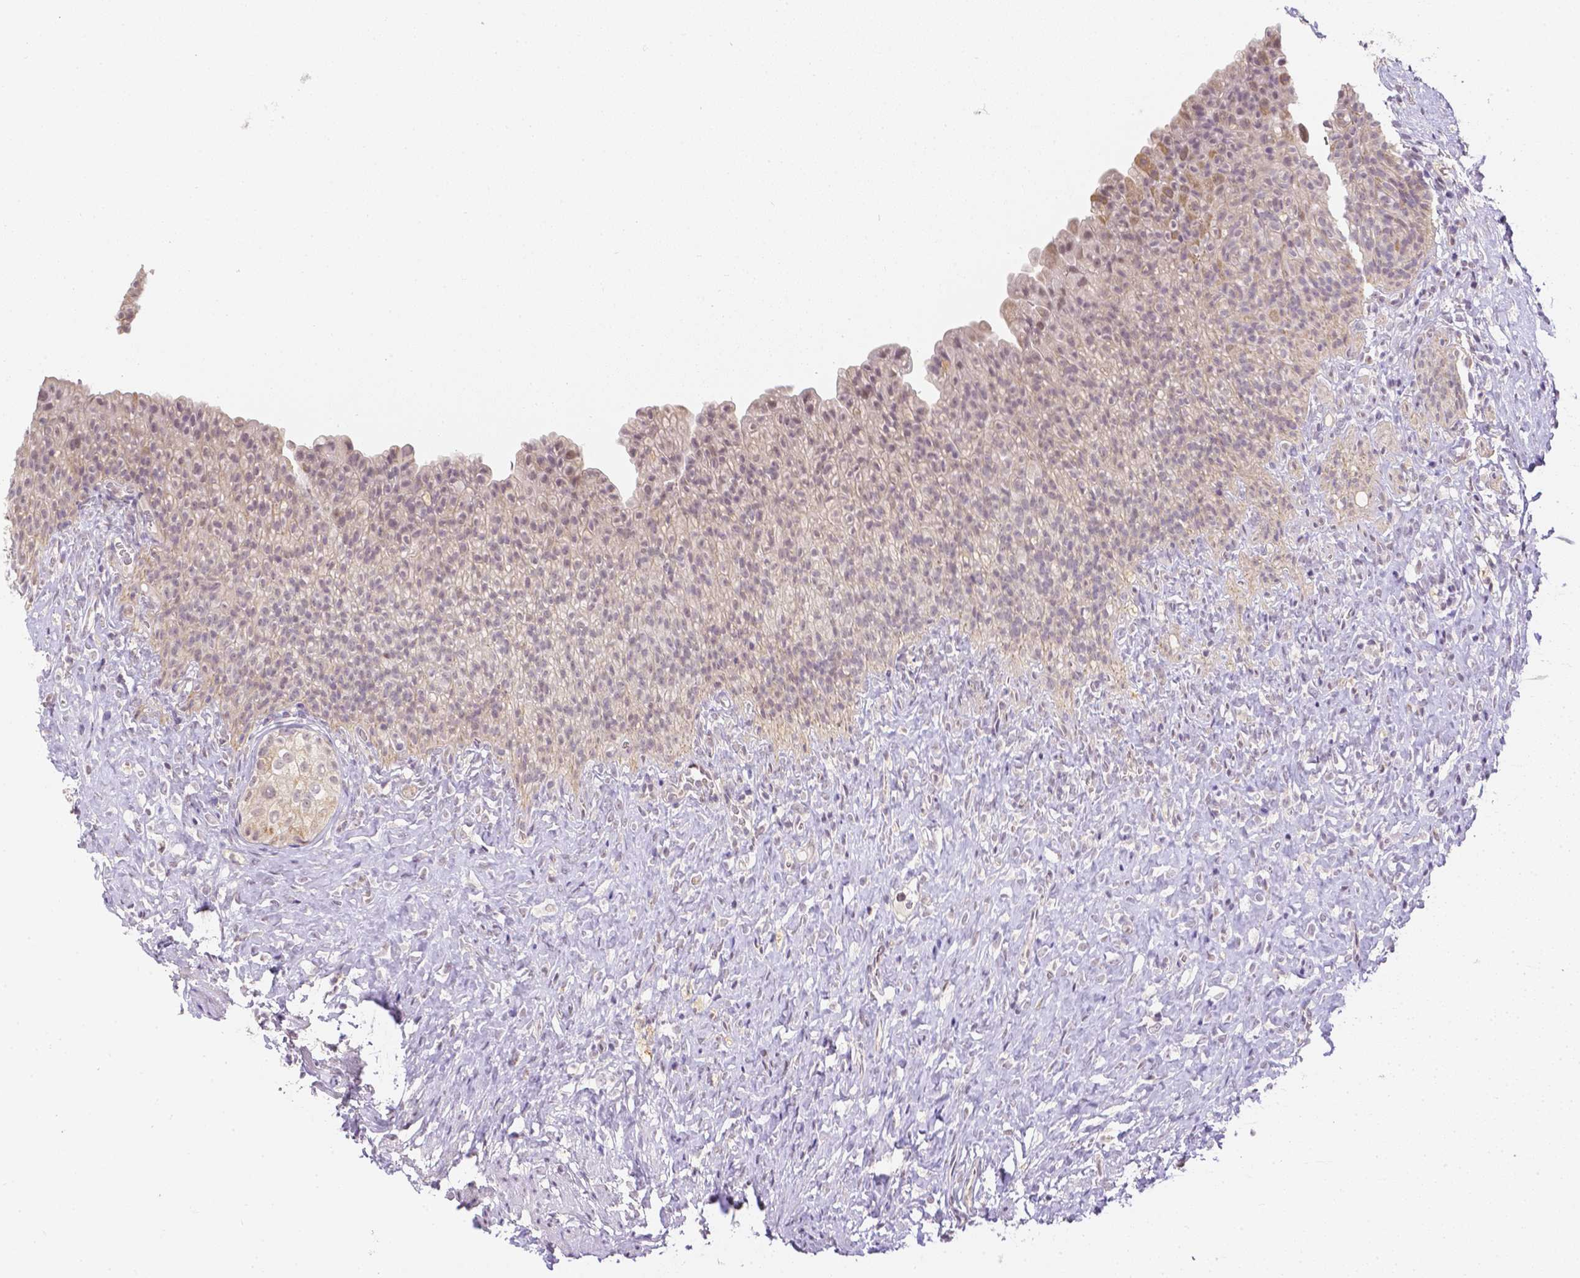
{"staining": {"intensity": "weak", "quantity": "<25%", "location": "cytoplasmic/membranous,nuclear"}, "tissue": "urinary bladder", "cell_type": "Urothelial cells", "image_type": "normal", "snomed": [{"axis": "morphology", "description": "Normal tissue, NOS"}, {"axis": "topography", "description": "Urinary bladder"}, {"axis": "topography", "description": "Prostate"}], "caption": "Immunohistochemical staining of unremarkable human urinary bladder demonstrates no significant expression in urothelial cells.", "gene": "ZNF280B", "patient": {"sex": "male", "age": 76}}